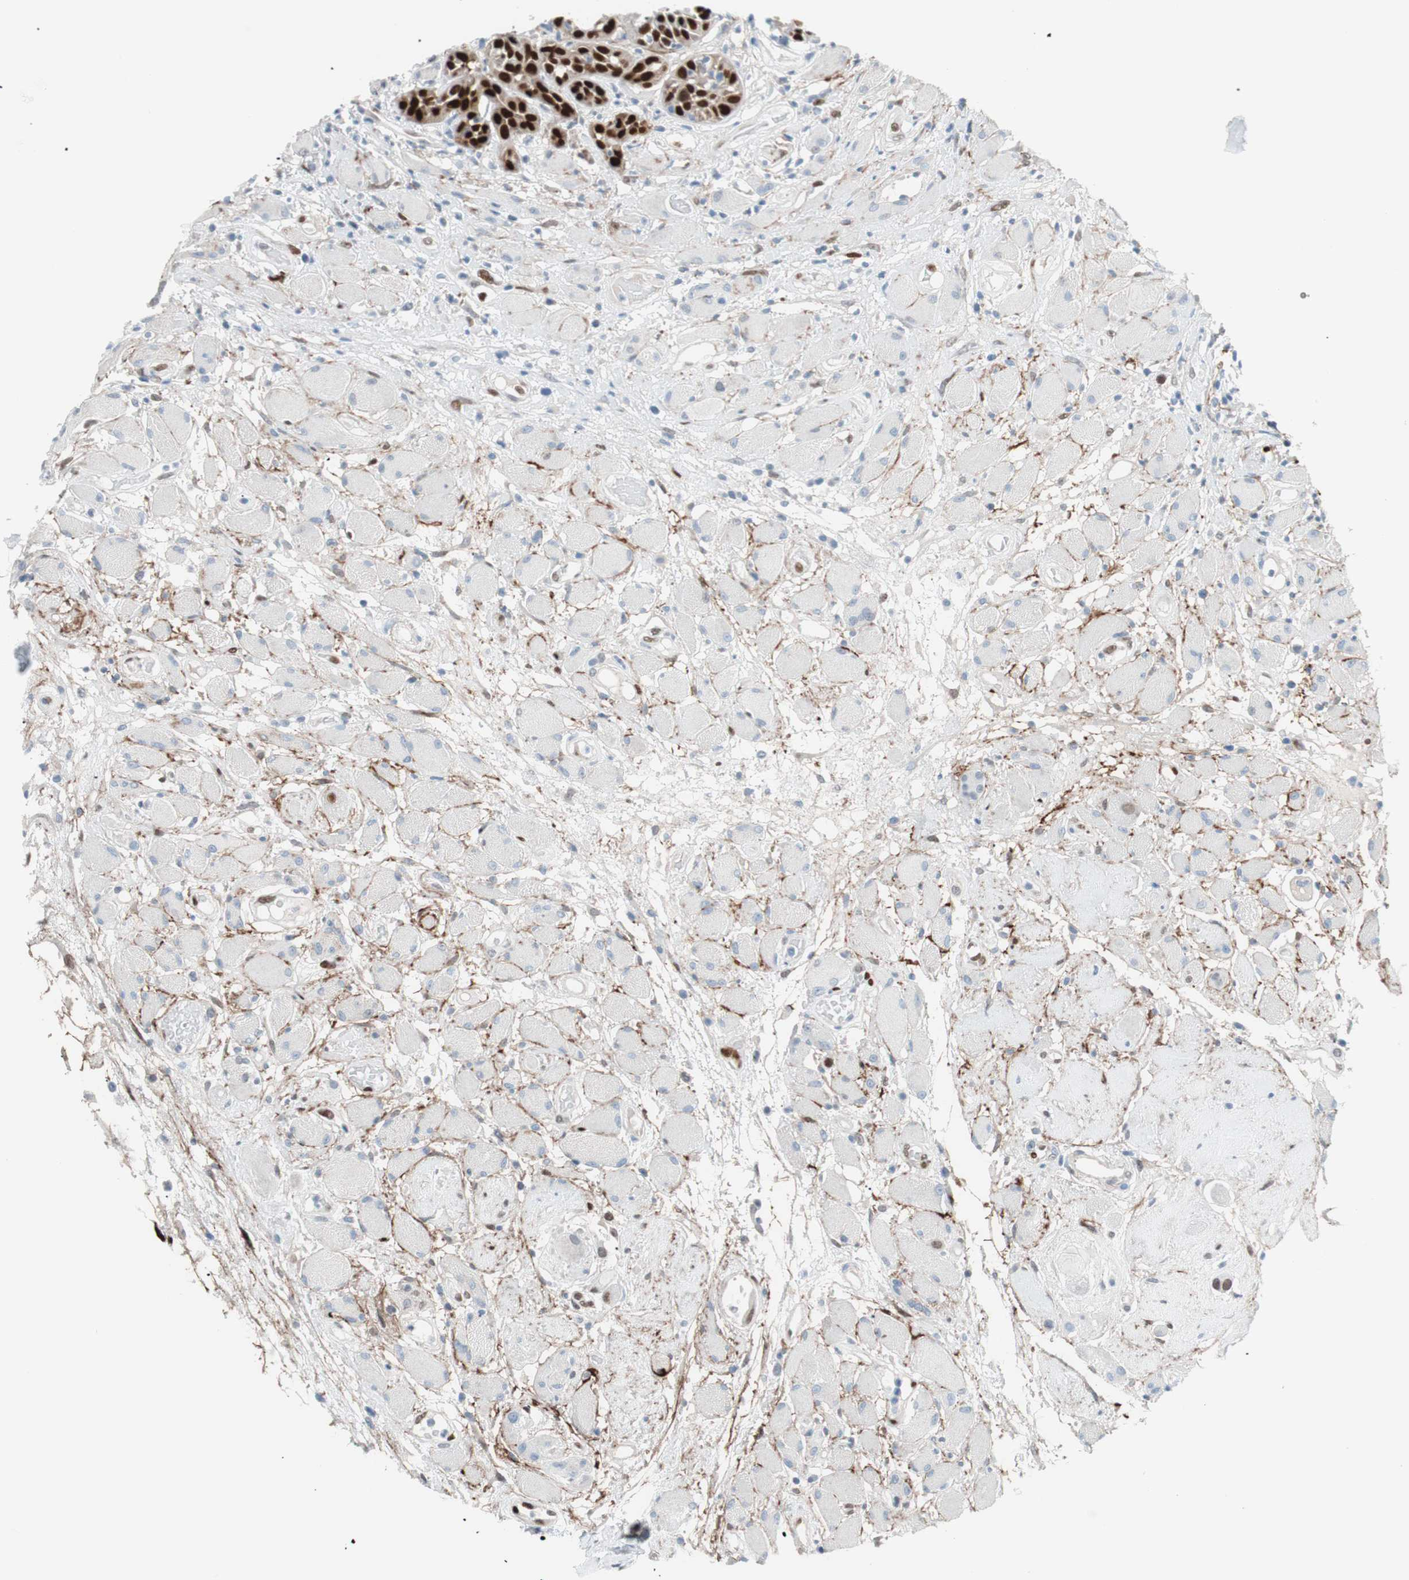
{"staining": {"intensity": "strong", "quantity": "25%-75%", "location": "nuclear"}, "tissue": "head and neck cancer", "cell_type": "Tumor cells", "image_type": "cancer", "snomed": [{"axis": "morphology", "description": "Squamous cell carcinoma, NOS"}, {"axis": "topography", "description": "Head-Neck"}], "caption": "Squamous cell carcinoma (head and neck) tissue displays strong nuclear expression in approximately 25%-75% of tumor cells (brown staining indicates protein expression, while blue staining denotes nuclei).", "gene": "FOSL1", "patient": {"sex": "male", "age": 62}}